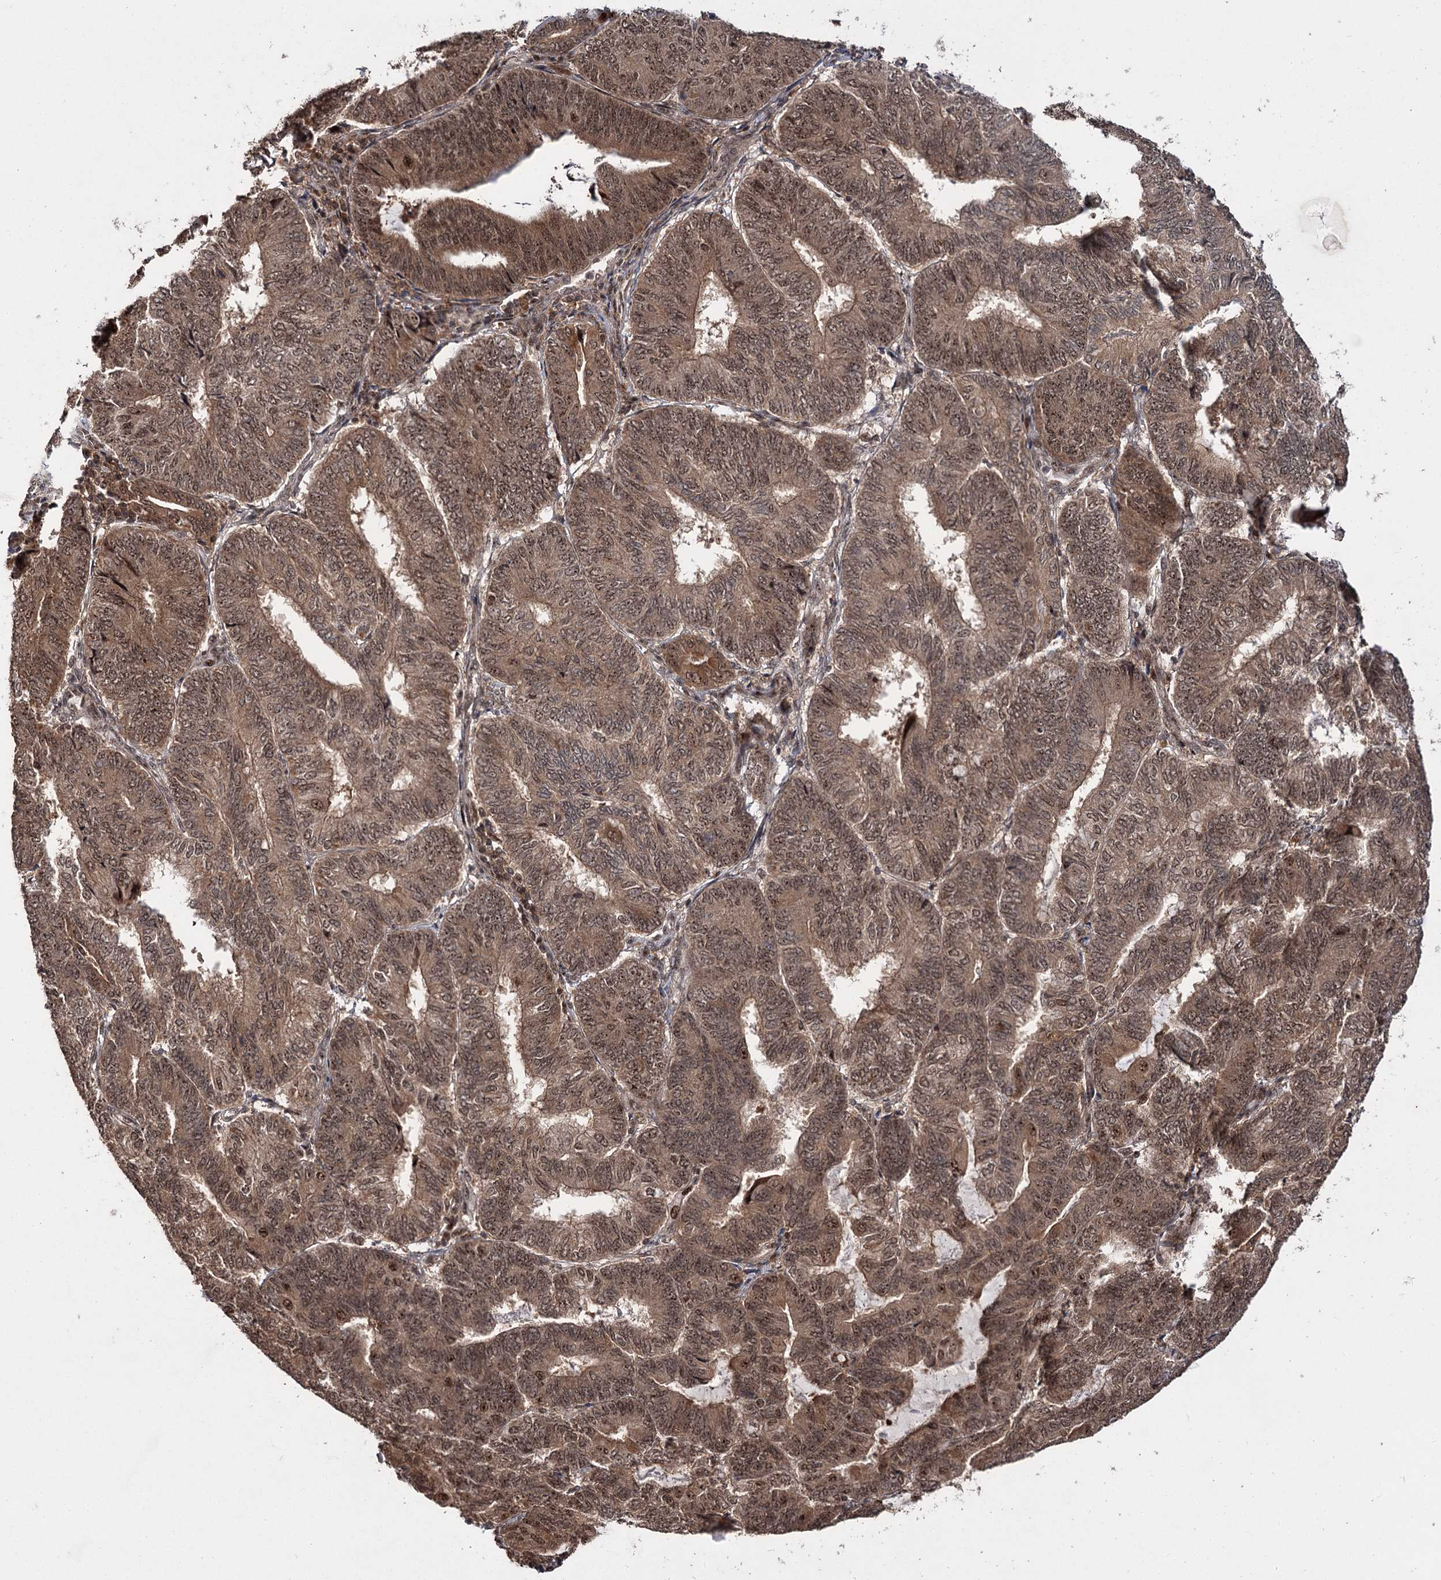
{"staining": {"intensity": "moderate", "quantity": ">75%", "location": "cytoplasmic/membranous,nuclear"}, "tissue": "endometrial cancer", "cell_type": "Tumor cells", "image_type": "cancer", "snomed": [{"axis": "morphology", "description": "Adenocarcinoma, NOS"}, {"axis": "topography", "description": "Endometrium"}], "caption": "IHC micrograph of endometrial cancer (adenocarcinoma) stained for a protein (brown), which reveals medium levels of moderate cytoplasmic/membranous and nuclear staining in about >75% of tumor cells.", "gene": "MKNK2", "patient": {"sex": "female", "age": 81}}